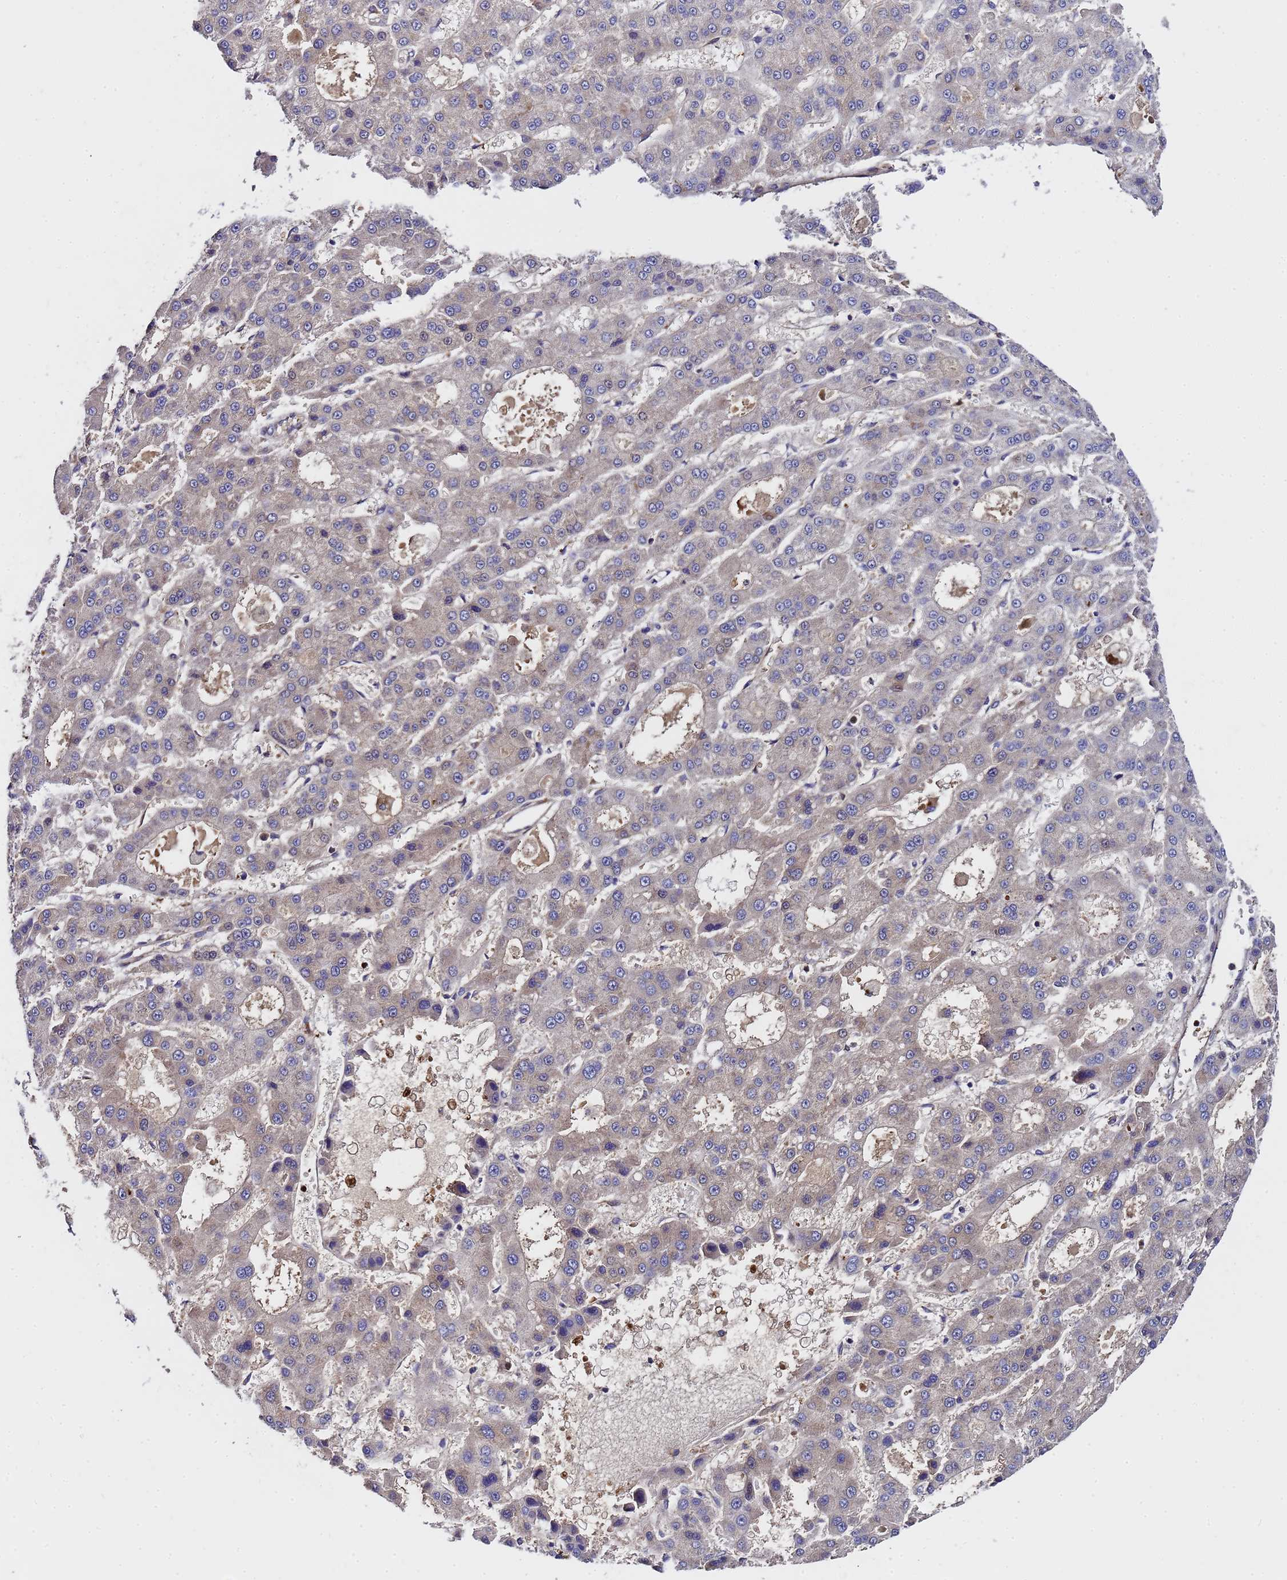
{"staining": {"intensity": "negative", "quantity": "none", "location": "none"}, "tissue": "liver cancer", "cell_type": "Tumor cells", "image_type": "cancer", "snomed": [{"axis": "morphology", "description": "Carcinoma, Hepatocellular, NOS"}, {"axis": "topography", "description": "Liver"}], "caption": "Immunohistochemistry (IHC) image of human liver hepatocellular carcinoma stained for a protein (brown), which displays no positivity in tumor cells.", "gene": "MOCS1", "patient": {"sex": "male", "age": 70}}